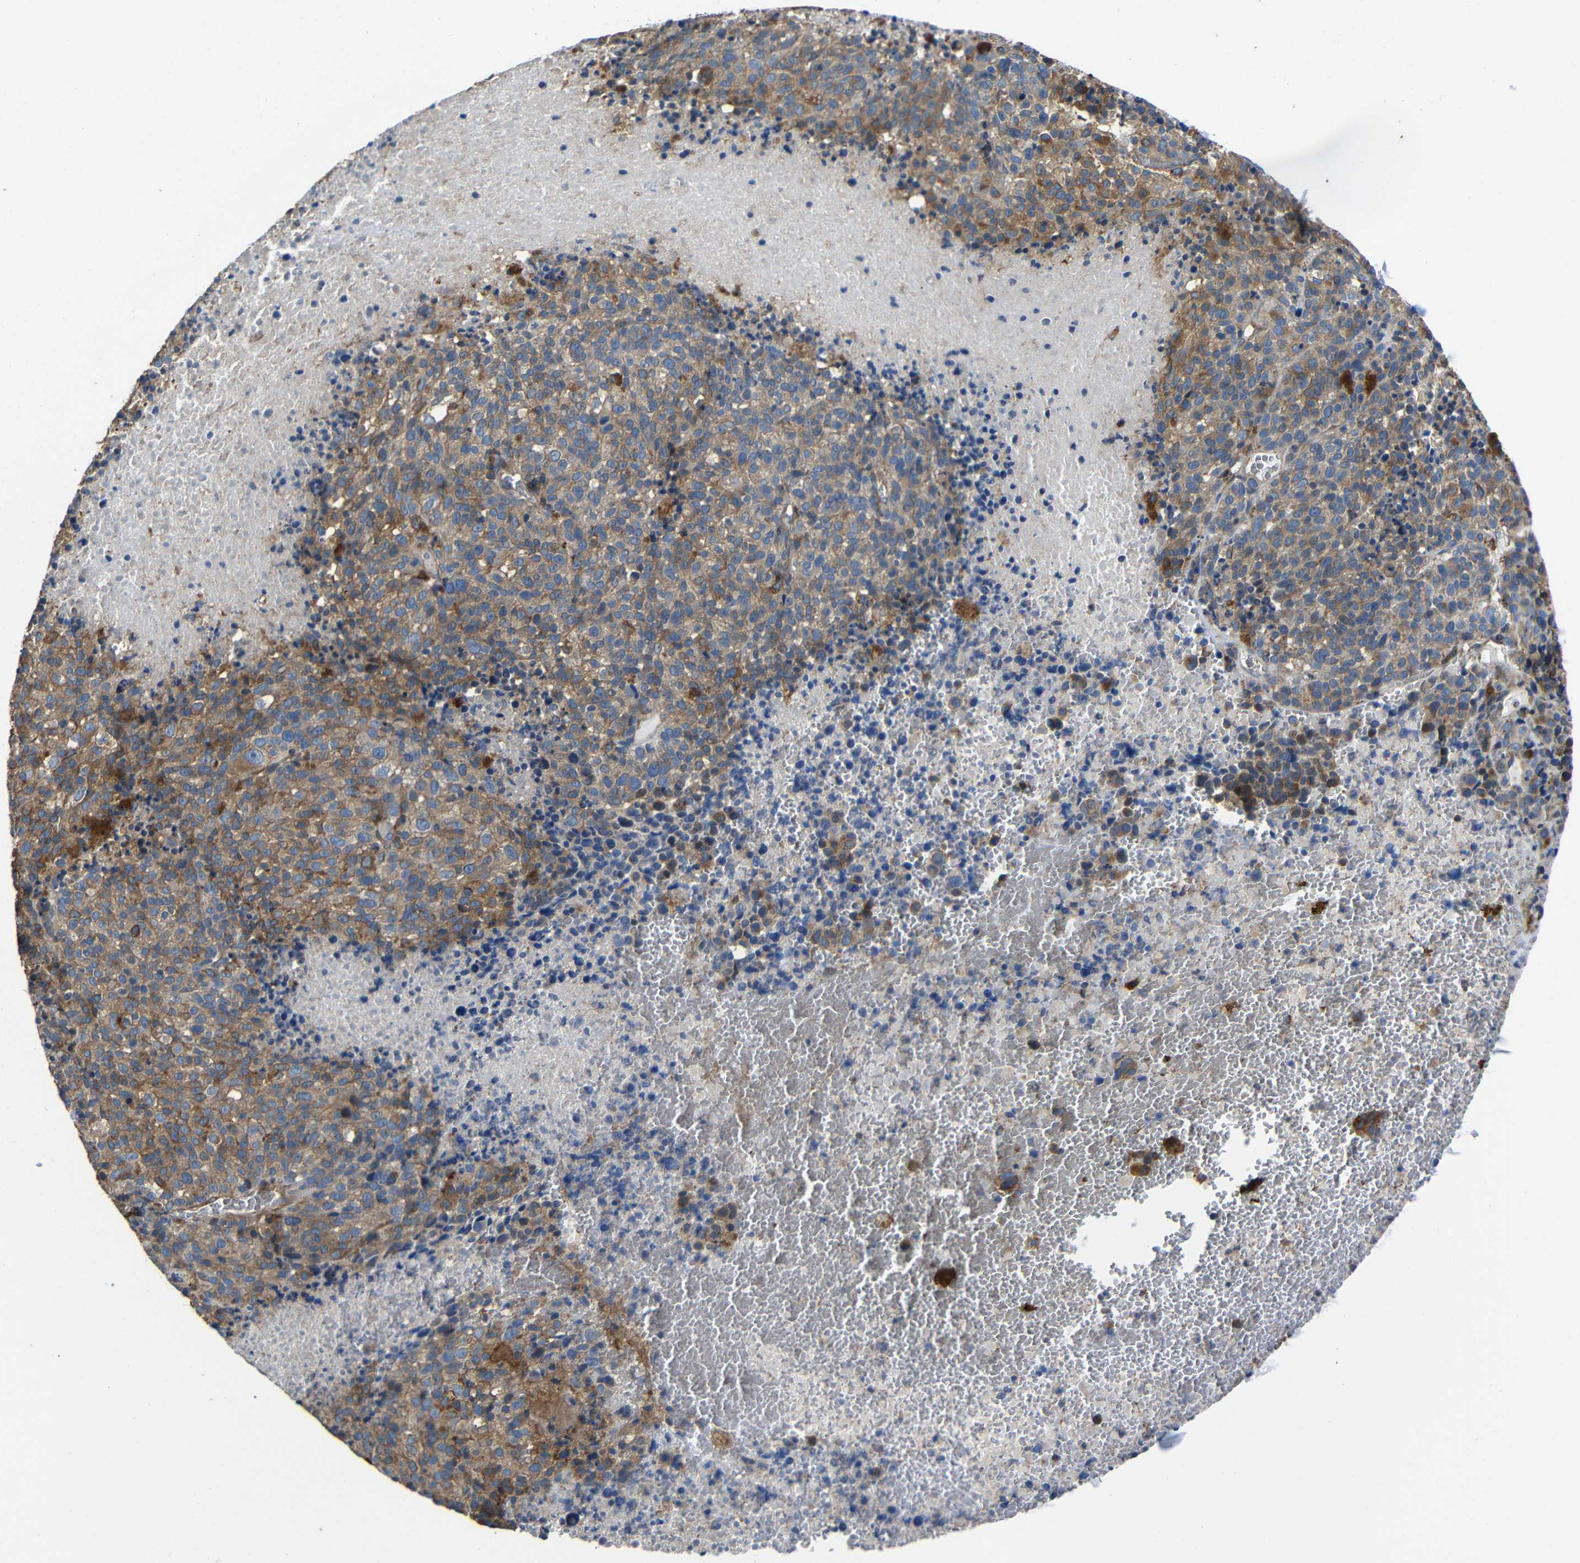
{"staining": {"intensity": "moderate", "quantity": ">75%", "location": "cytoplasmic/membranous"}, "tissue": "melanoma", "cell_type": "Tumor cells", "image_type": "cancer", "snomed": [{"axis": "morphology", "description": "Malignant melanoma, Metastatic site"}, {"axis": "topography", "description": "Cerebral cortex"}], "caption": "Human malignant melanoma (metastatic site) stained with a protein marker exhibits moderate staining in tumor cells.", "gene": "GDI1", "patient": {"sex": "female", "age": 52}}